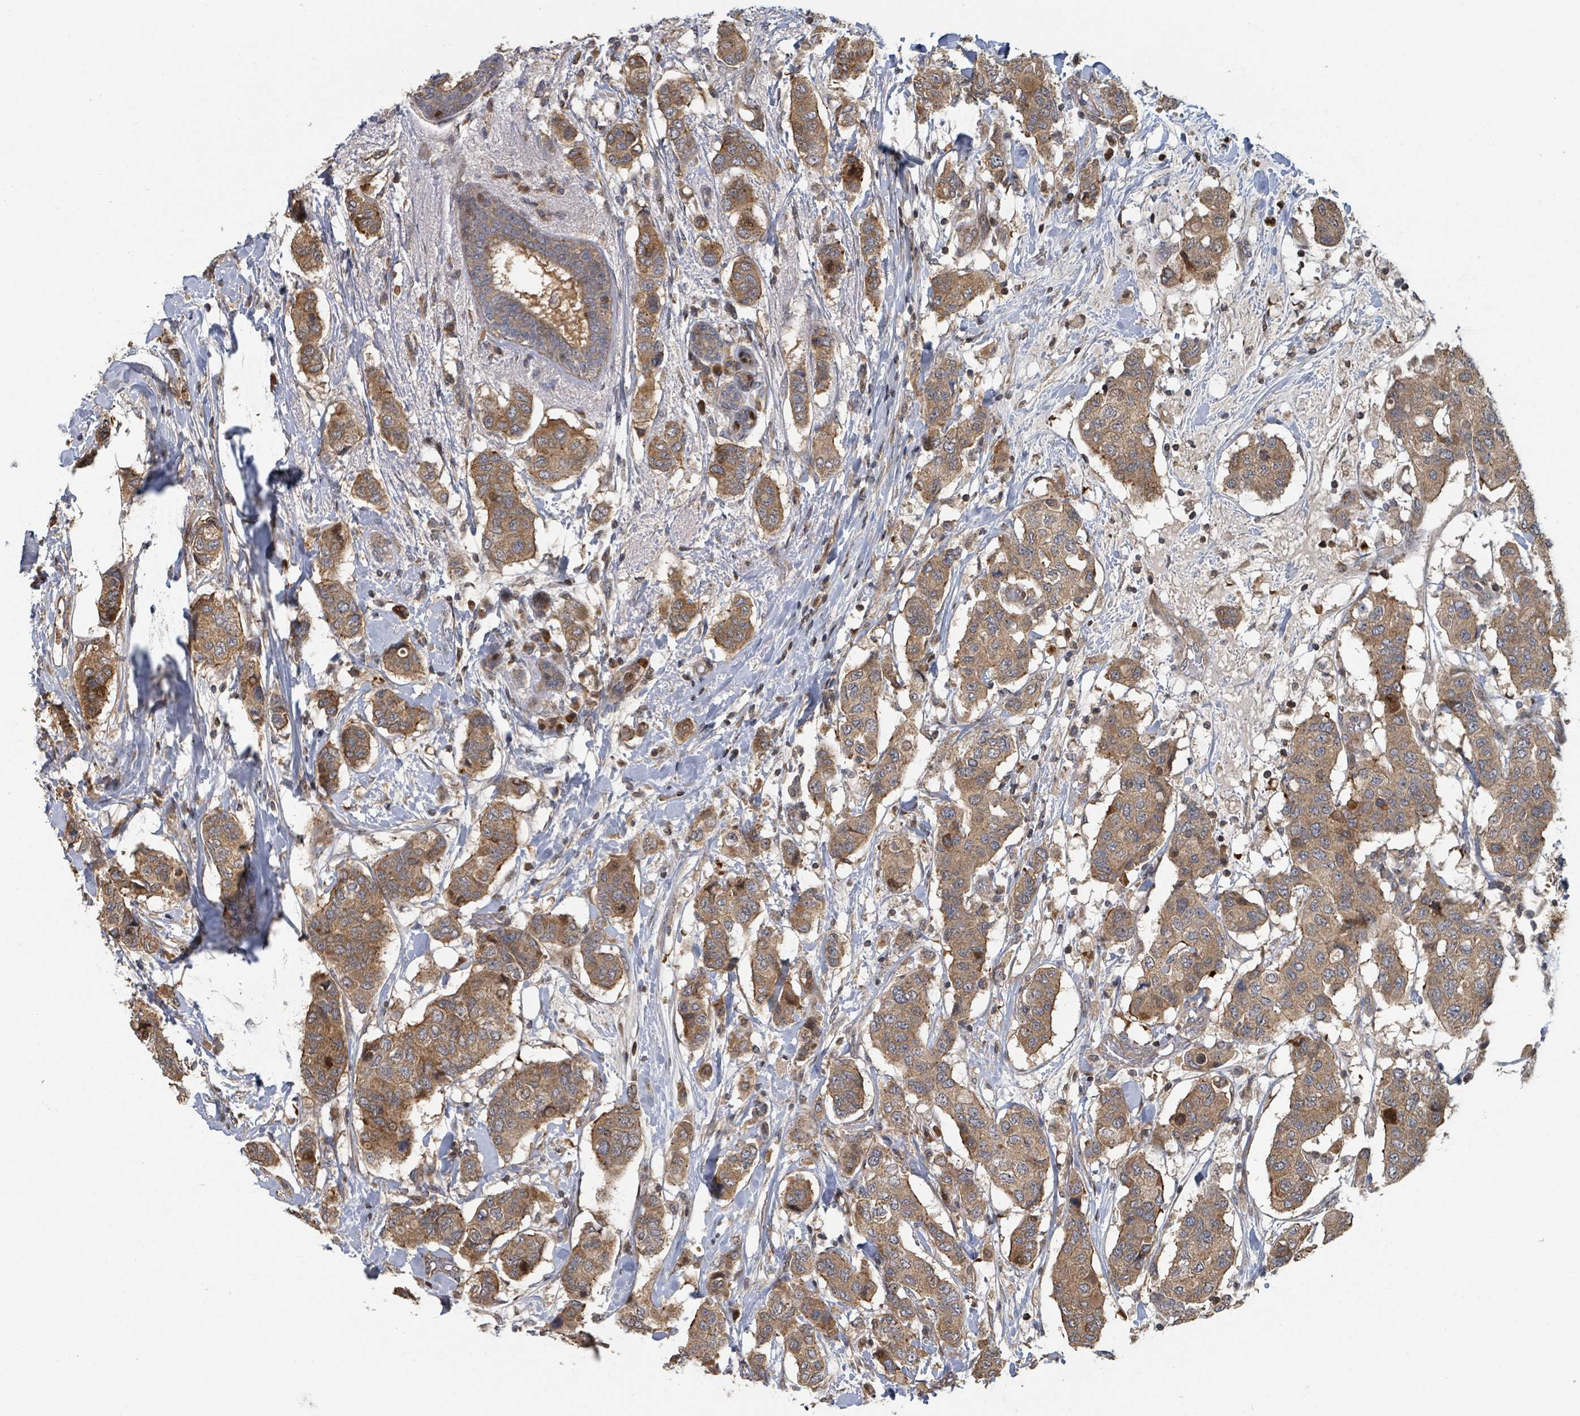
{"staining": {"intensity": "moderate", "quantity": ">75%", "location": "cytoplasmic/membranous"}, "tissue": "breast cancer", "cell_type": "Tumor cells", "image_type": "cancer", "snomed": [{"axis": "morphology", "description": "Lobular carcinoma"}, {"axis": "topography", "description": "Breast"}], "caption": "This image displays breast cancer (lobular carcinoma) stained with immunohistochemistry (IHC) to label a protein in brown. The cytoplasmic/membranous of tumor cells show moderate positivity for the protein. Nuclei are counter-stained blue.", "gene": "DPM1", "patient": {"sex": "female", "age": 51}}